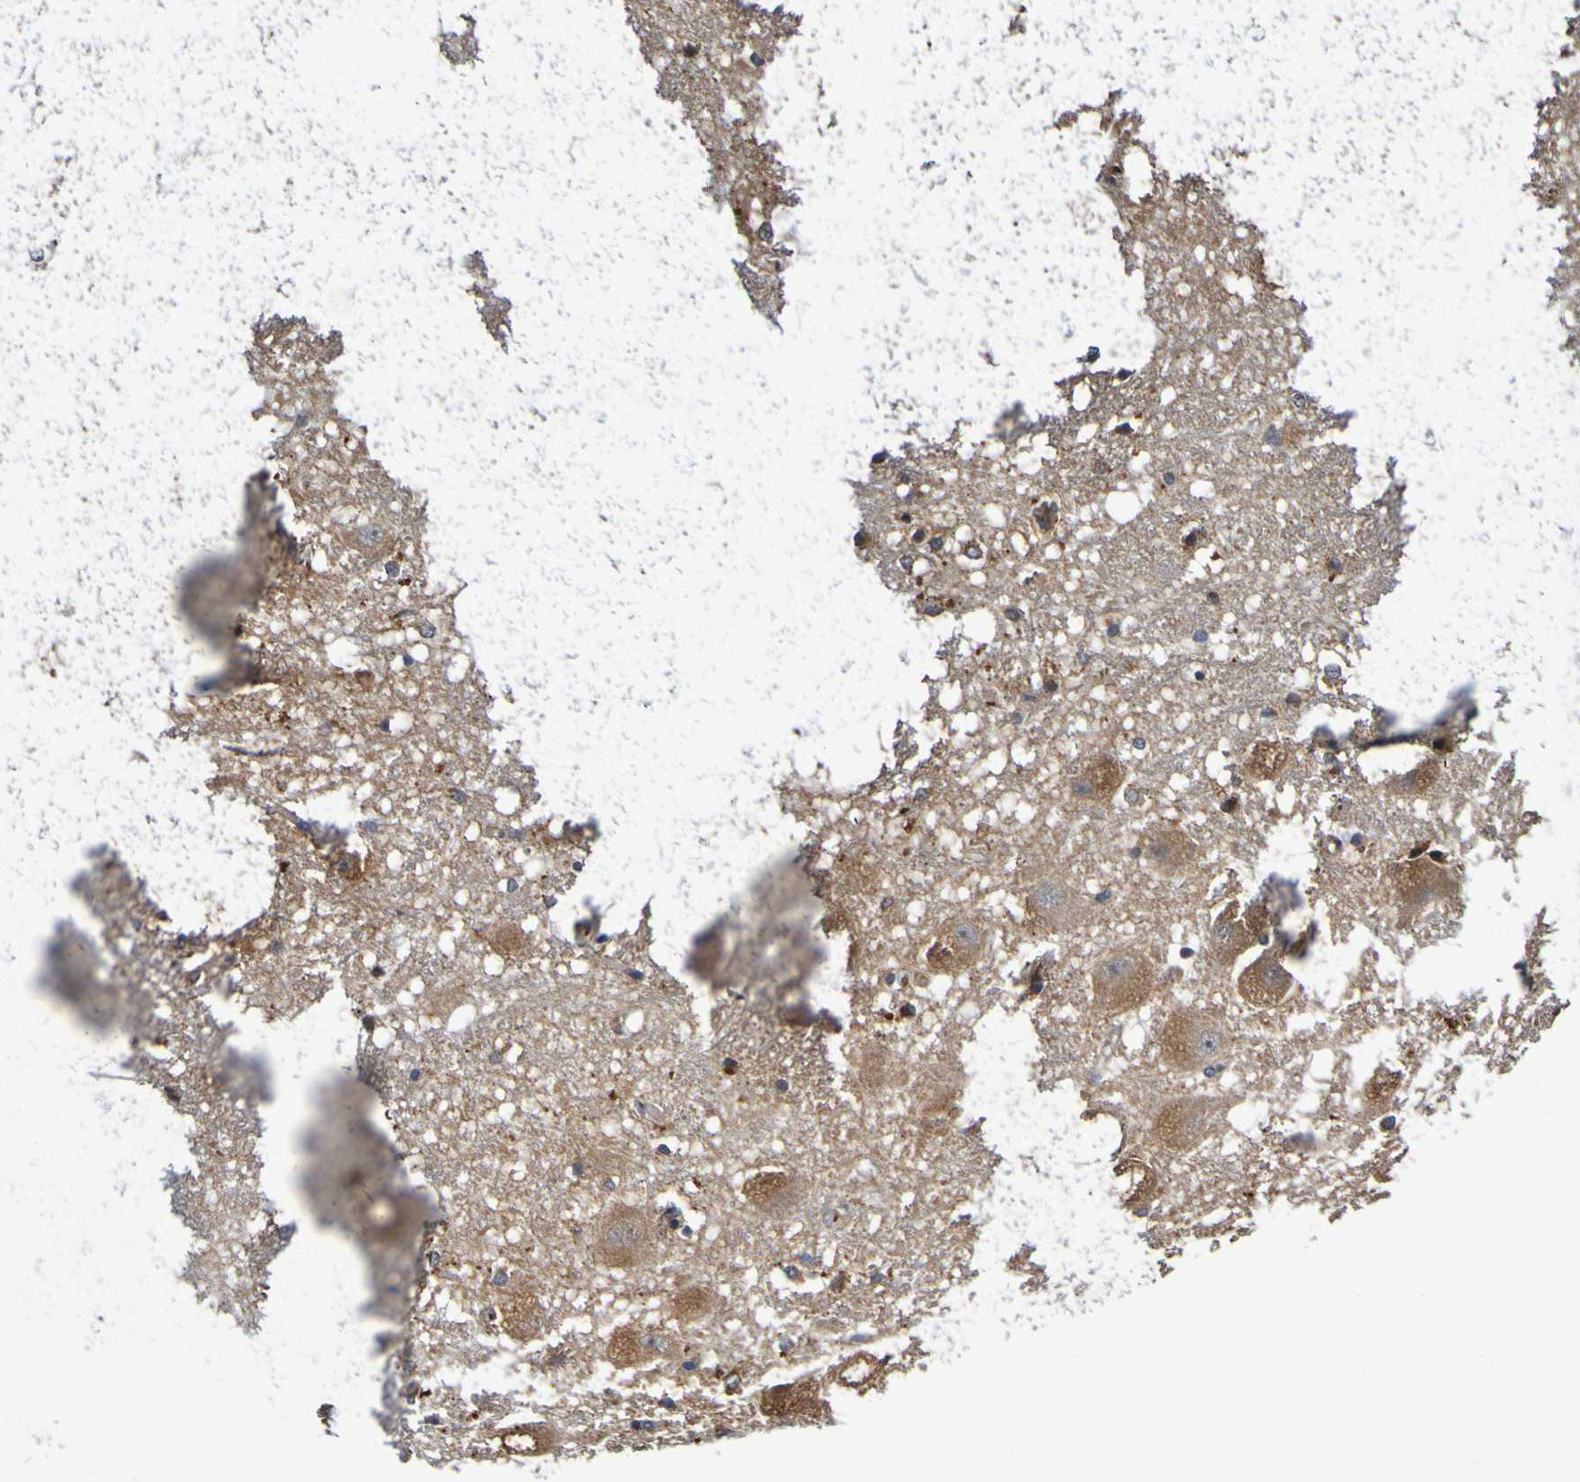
{"staining": {"intensity": "negative", "quantity": "none", "location": "none"}, "tissue": "hippocampus", "cell_type": "Glial cells", "image_type": "normal", "snomed": [{"axis": "morphology", "description": "Normal tissue, NOS"}, {"axis": "topography", "description": "Hippocampus"}], "caption": "Immunohistochemical staining of benign hippocampus exhibits no significant staining in glial cells. The staining is performed using DAB (3,3'-diaminobenzidine) brown chromogen with nuclei counter-stained in using hematoxylin.", "gene": "METAP2", "patient": {"sex": "female", "age": 19}}